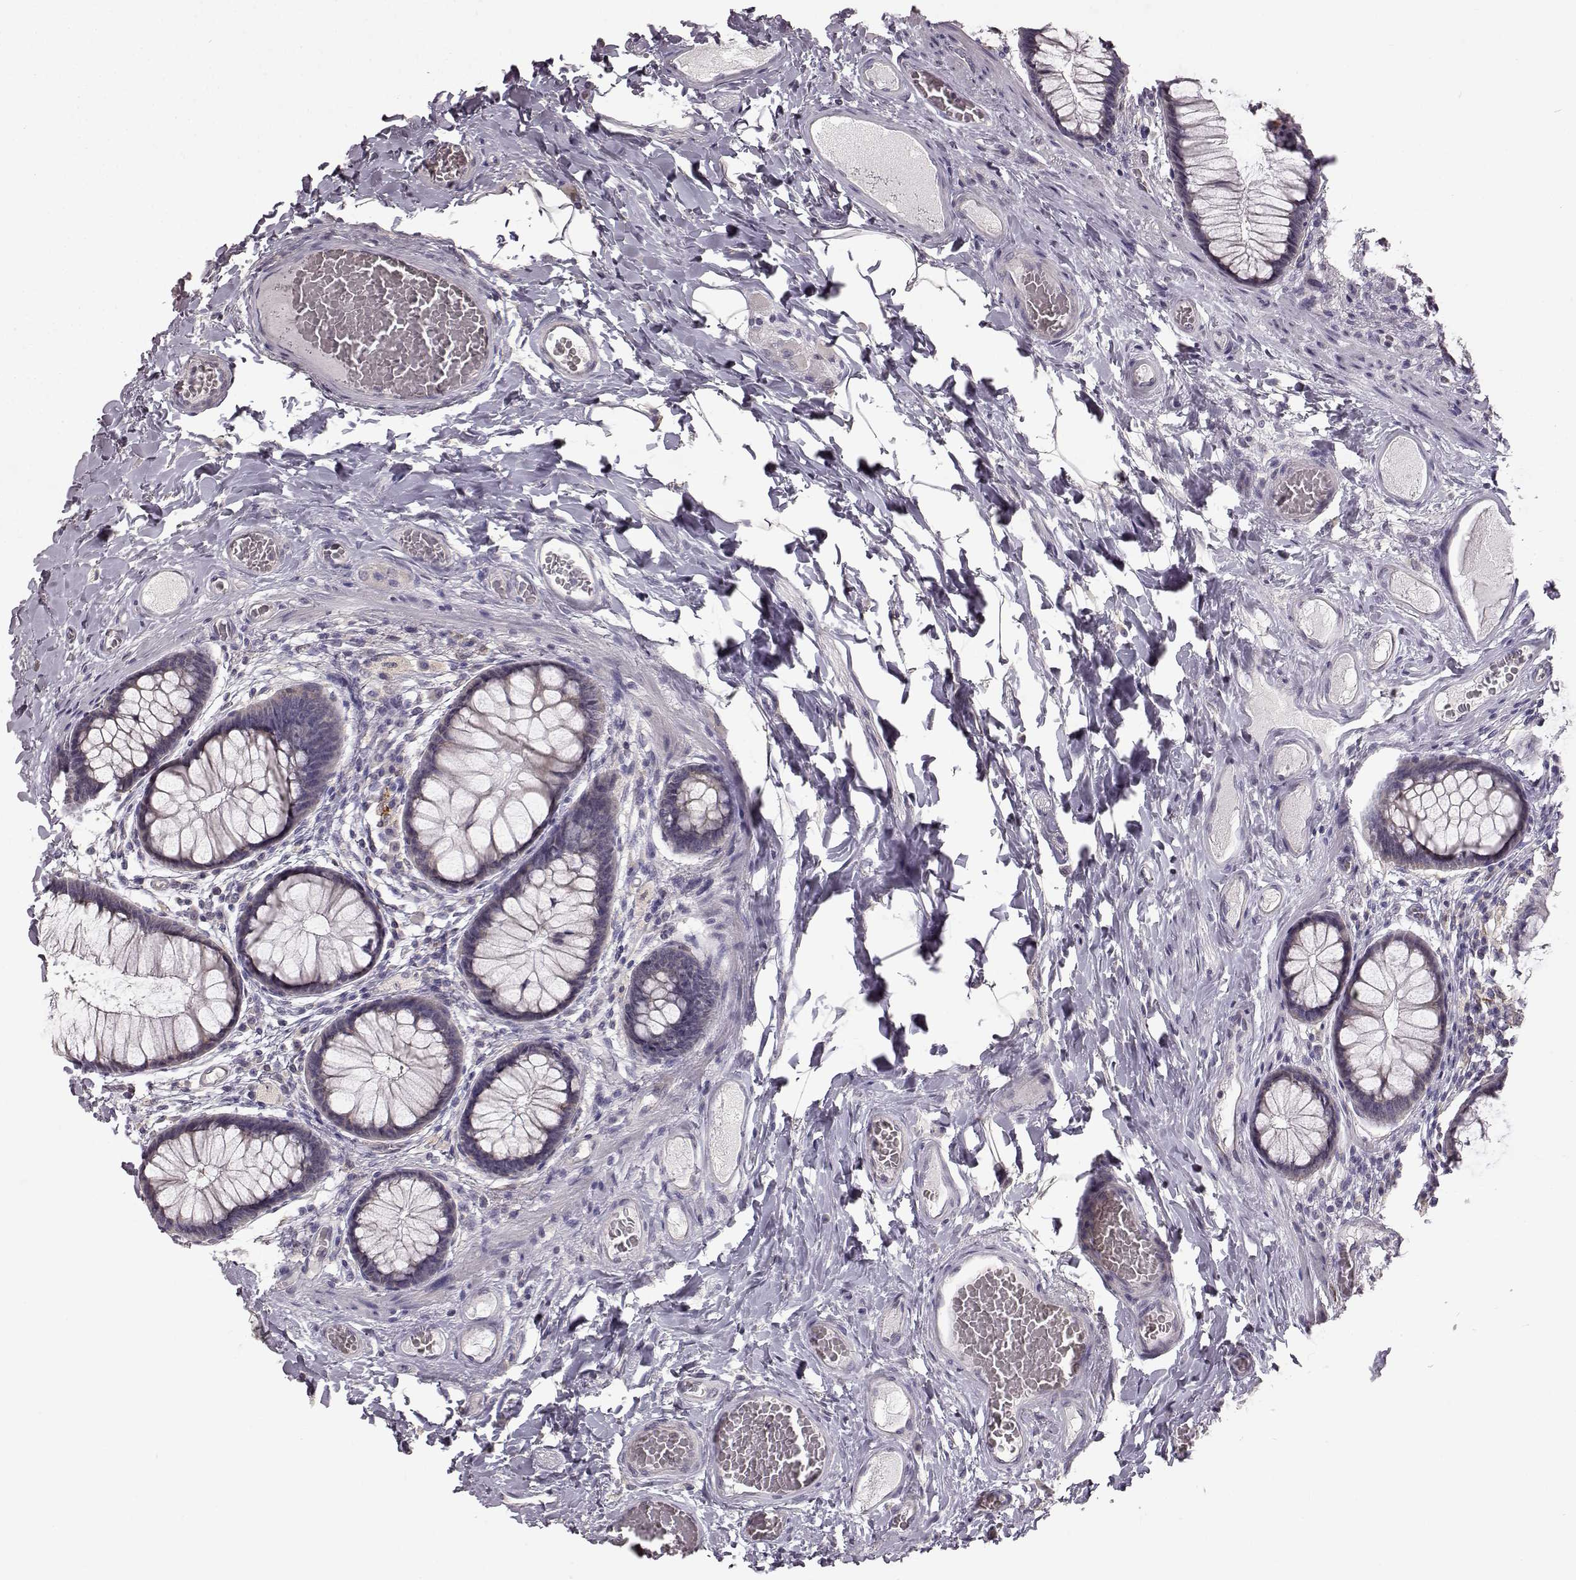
{"staining": {"intensity": "negative", "quantity": "none", "location": "none"}, "tissue": "colon", "cell_type": "Endothelial cells", "image_type": "normal", "snomed": [{"axis": "morphology", "description": "Normal tissue, NOS"}, {"axis": "topography", "description": "Colon"}], "caption": "This is an immunohistochemistry (IHC) photomicrograph of normal colon. There is no staining in endothelial cells.", "gene": "SPAG17", "patient": {"sex": "female", "age": 65}}